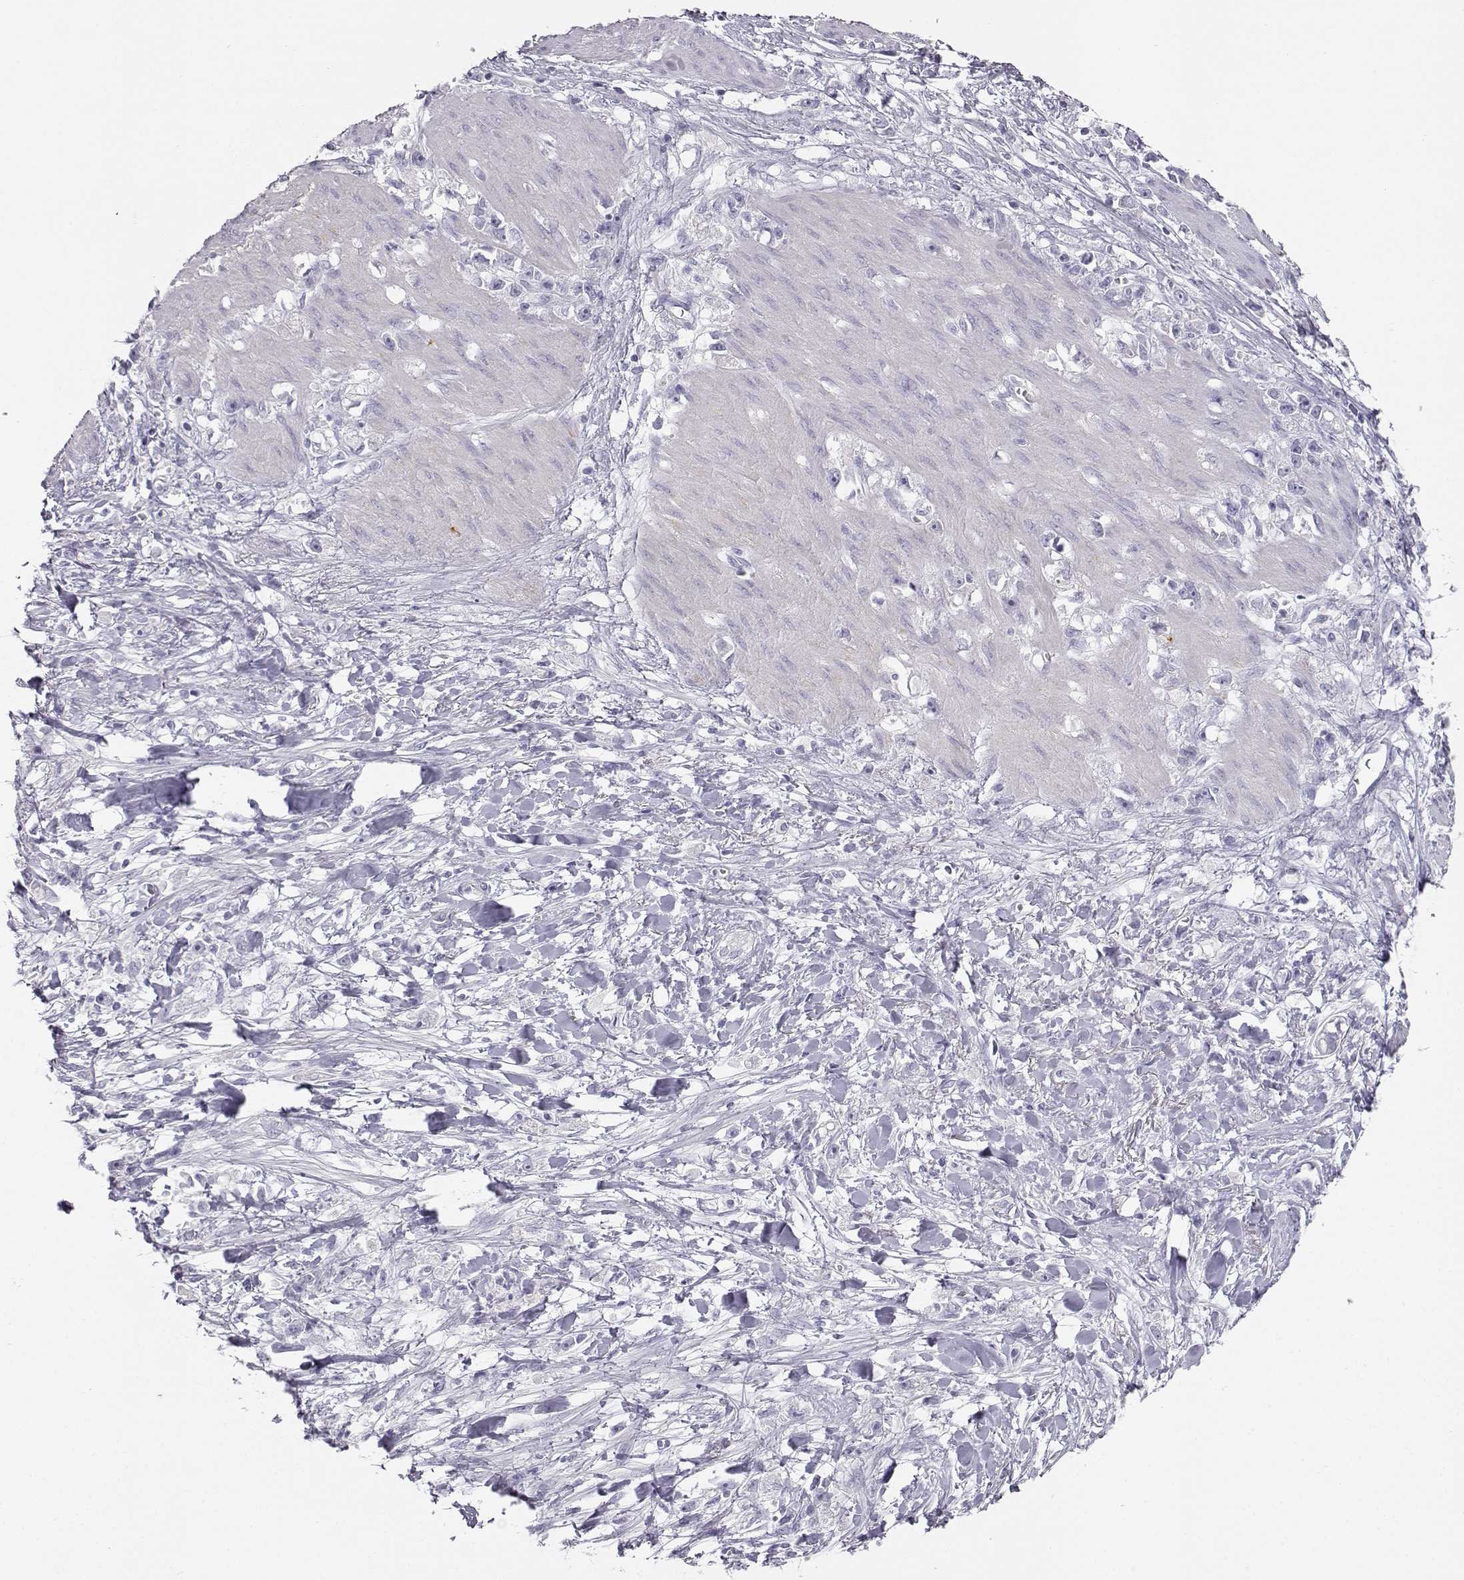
{"staining": {"intensity": "negative", "quantity": "none", "location": "none"}, "tissue": "stomach cancer", "cell_type": "Tumor cells", "image_type": "cancer", "snomed": [{"axis": "morphology", "description": "Adenocarcinoma, NOS"}, {"axis": "topography", "description": "Stomach"}], "caption": "This is an immunohistochemistry (IHC) micrograph of adenocarcinoma (stomach). There is no positivity in tumor cells.", "gene": "MYCBPAP", "patient": {"sex": "female", "age": 59}}